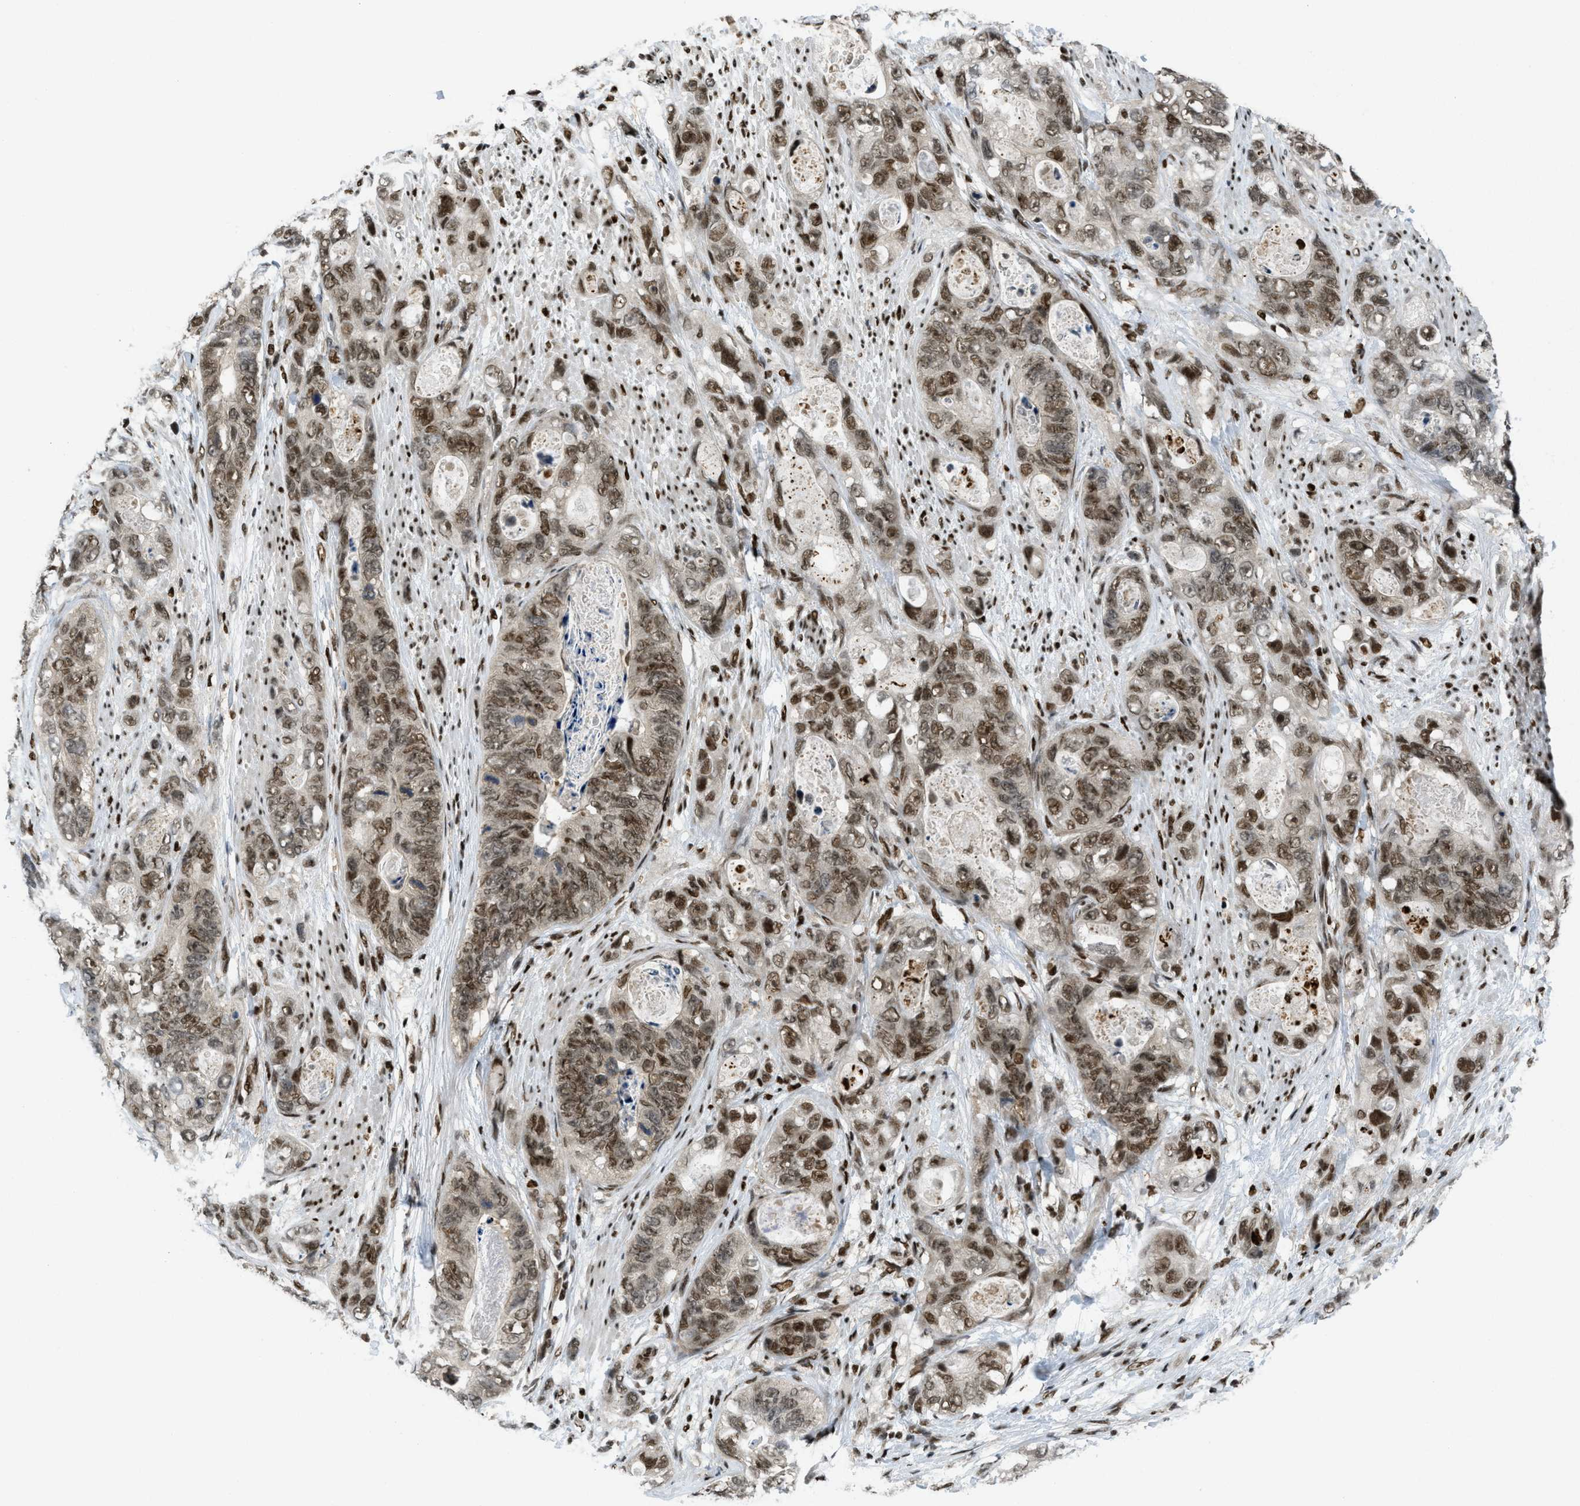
{"staining": {"intensity": "moderate", "quantity": ">75%", "location": "nuclear"}, "tissue": "stomach cancer", "cell_type": "Tumor cells", "image_type": "cancer", "snomed": [{"axis": "morphology", "description": "Adenocarcinoma, NOS"}, {"axis": "topography", "description": "Stomach"}], "caption": "This photomicrograph shows stomach adenocarcinoma stained with IHC to label a protein in brown. The nuclear of tumor cells show moderate positivity for the protein. Nuclei are counter-stained blue.", "gene": "RFX5", "patient": {"sex": "female", "age": 89}}